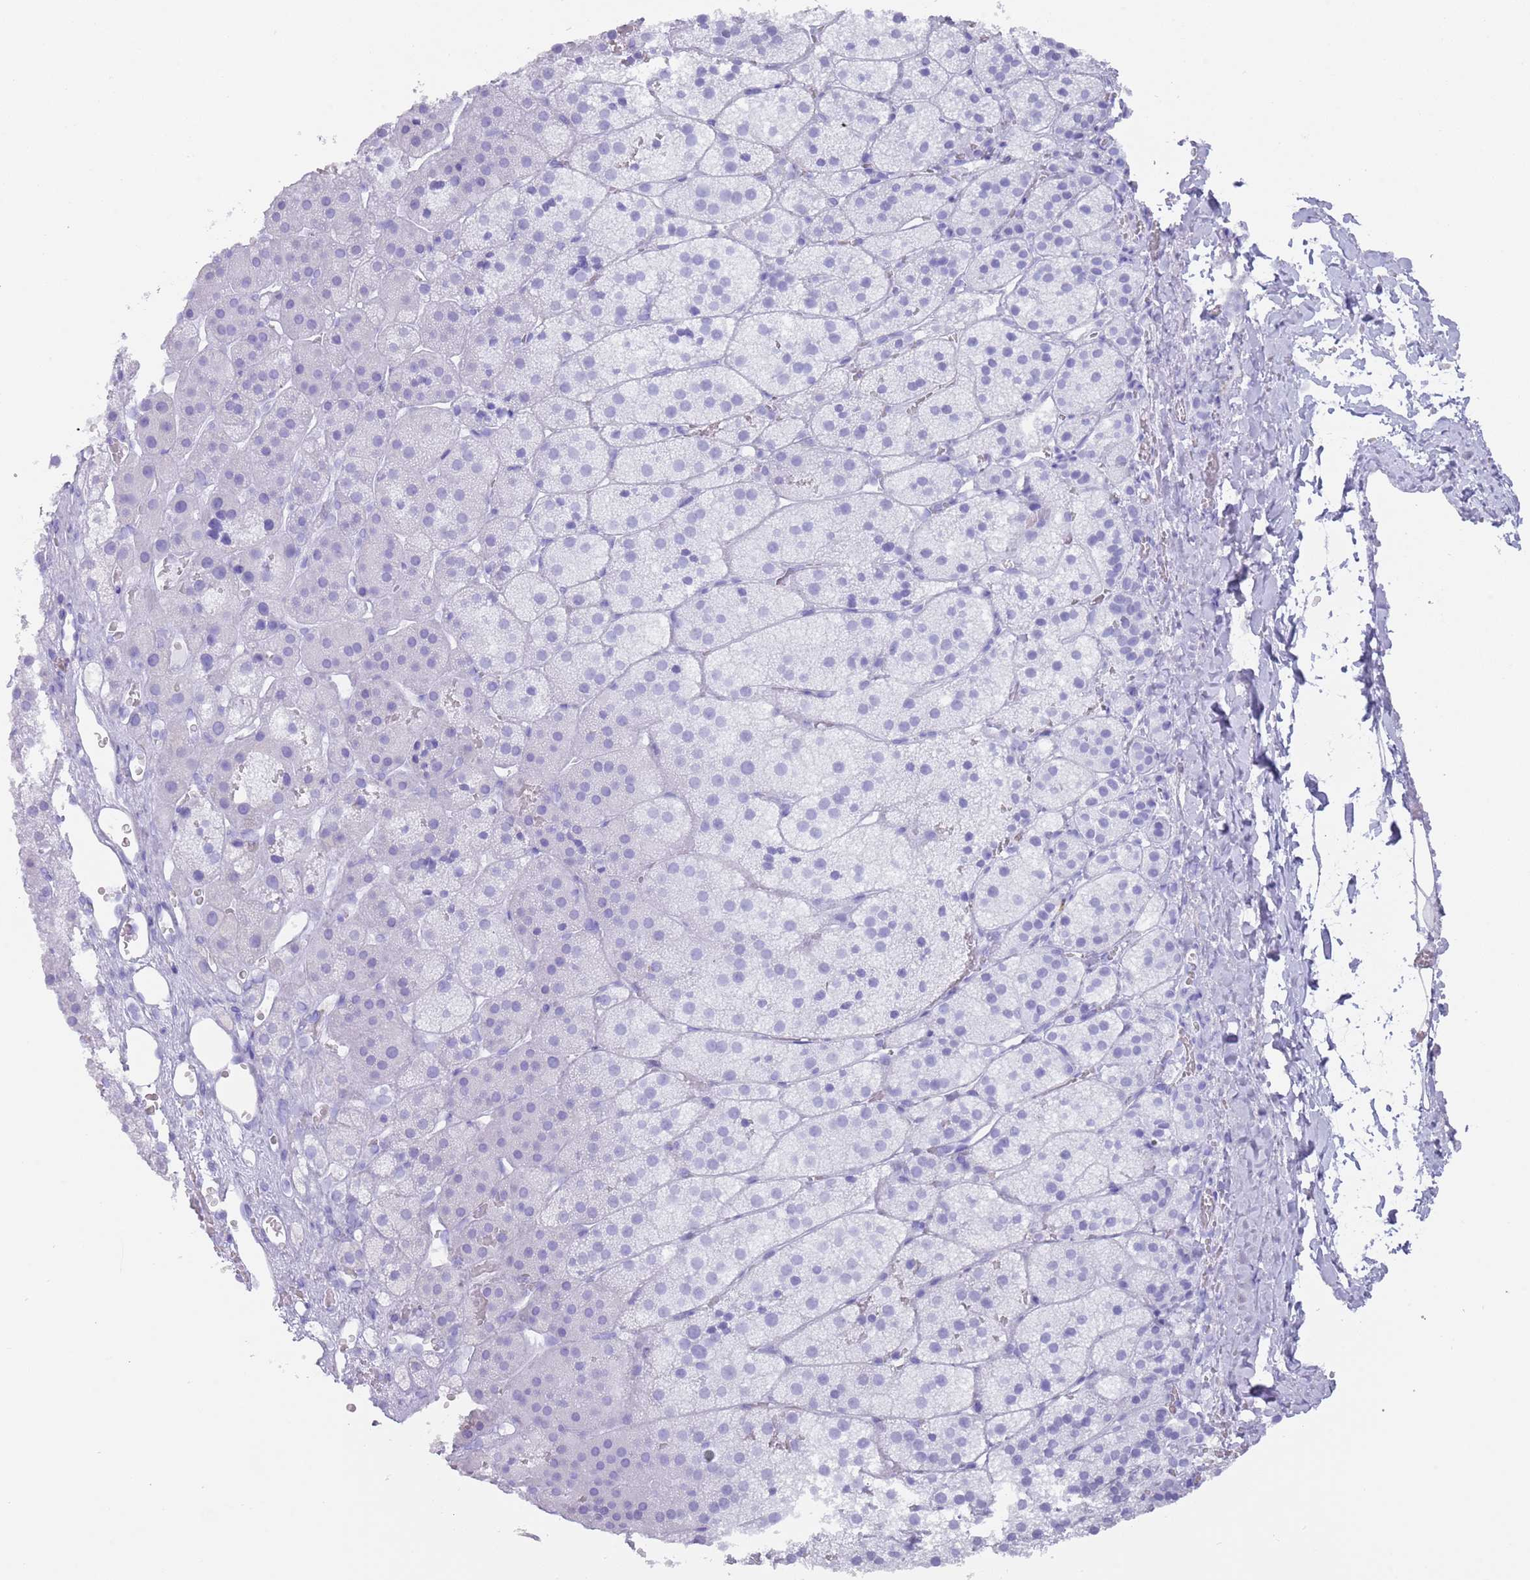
{"staining": {"intensity": "negative", "quantity": "none", "location": "none"}, "tissue": "adrenal gland", "cell_type": "Glandular cells", "image_type": "normal", "snomed": [{"axis": "morphology", "description": "Normal tissue, NOS"}, {"axis": "topography", "description": "Adrenal gland"}], "caption": "A micrograph of adrenal gland stained for a protein displays no brown staining in glandular cells. The staining is performed using DAB brown chromogen with nuclei counter-stained in using hematoxylin.", "gene": "MYADML2", "patient": {"sex": "female", "age": 44}}